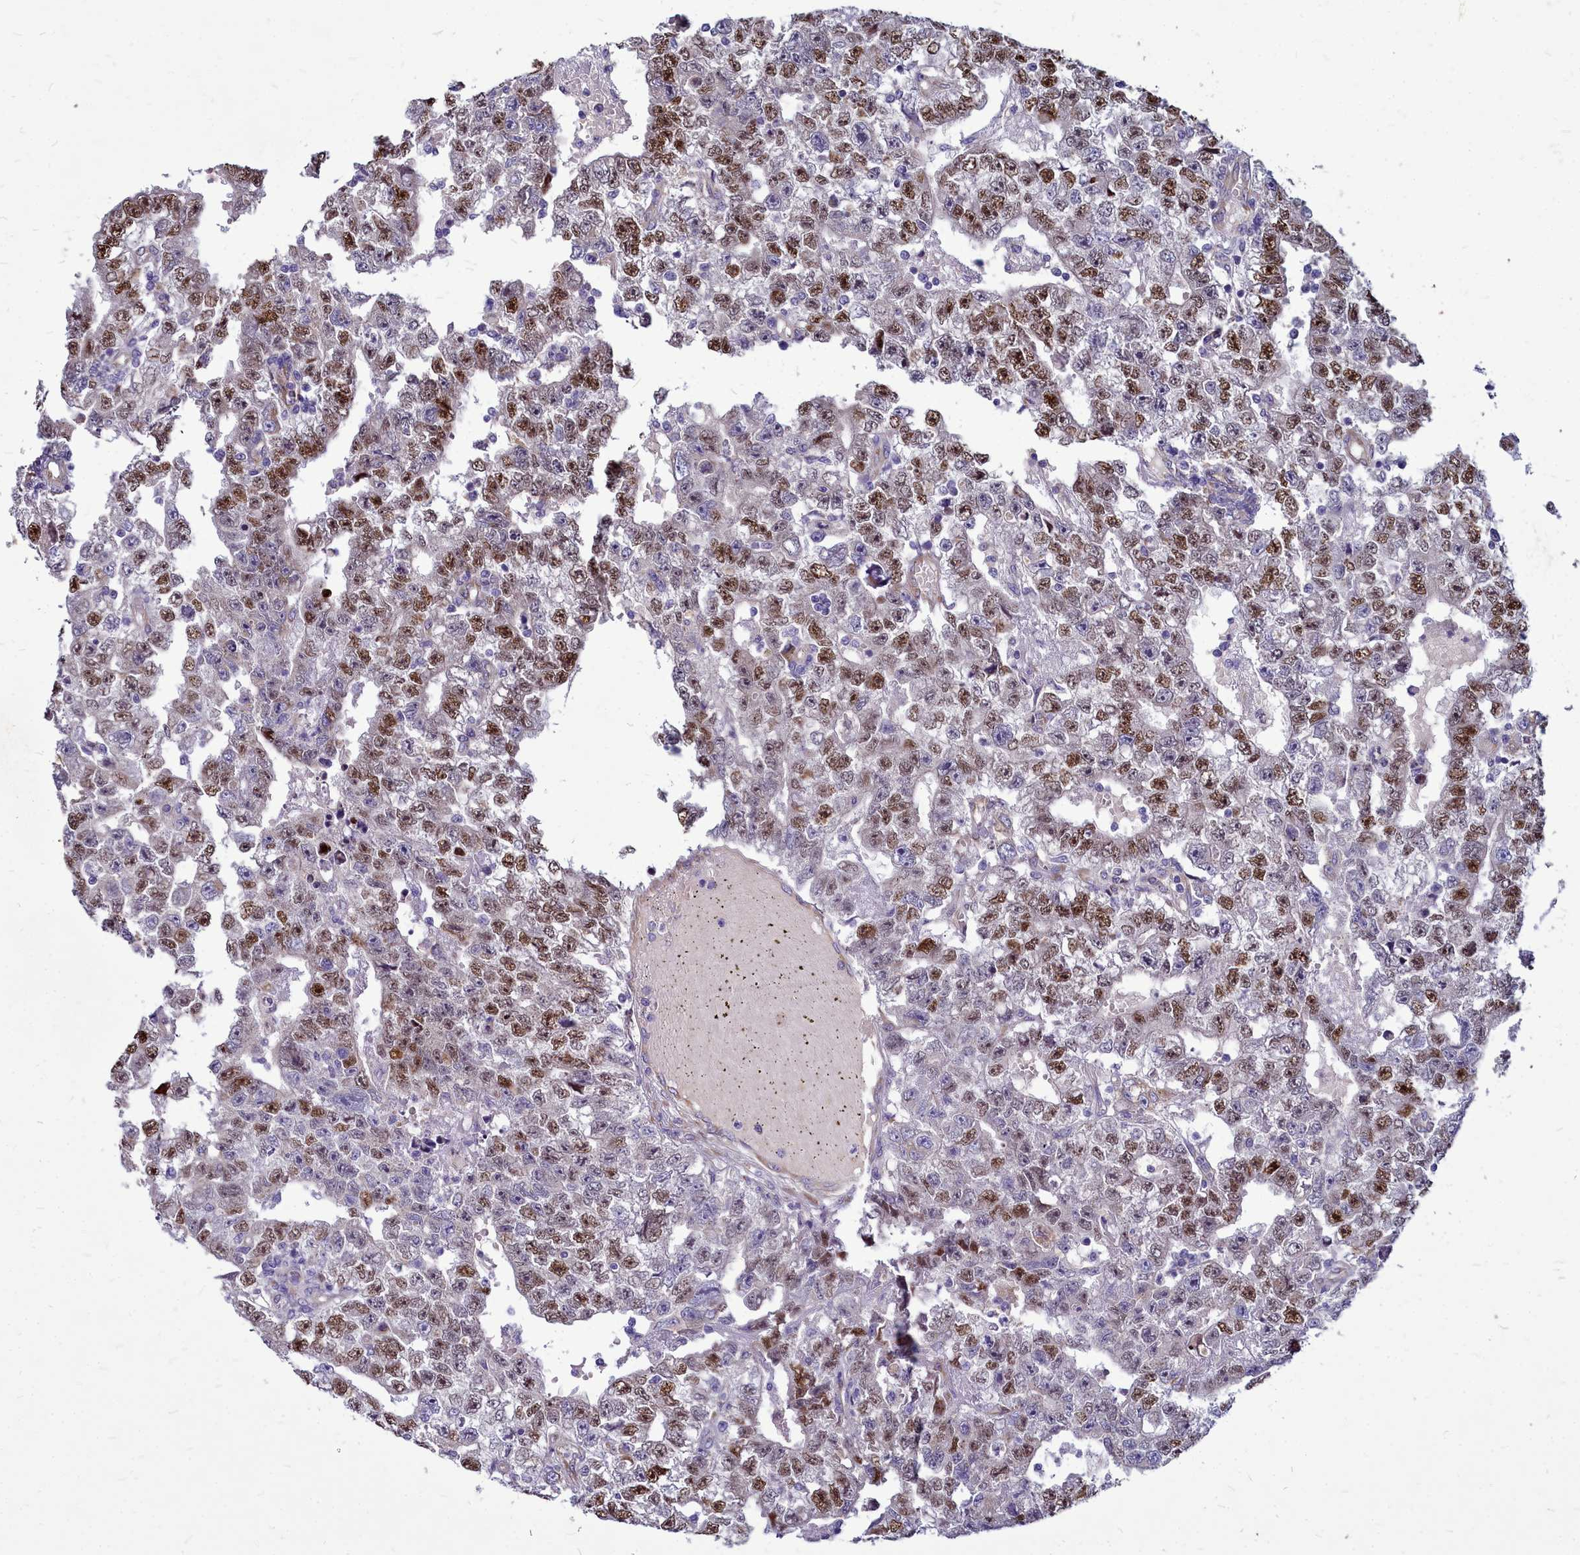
{"staining": {"intensity": "moderate", "quantity": "25%-75%", "location": "nuclear"}, "tissue": "testis cancer", "cell_type": "Tumor cells", "image_type": "cancer", "snomed": [{"axis": "morphology", "description": "Carcinoma, Embryonal, NOS"}, {"axis": "topography", "description": "Testis"}], "caption": "This micrograph exhibits immunohistochemistry staining of human testis cancer, with medium moderate nuclear positivity in about 25%-75% of tumor cells.", "gene": "SMPD4", "patient": {"sex": "male", "age": 25}}